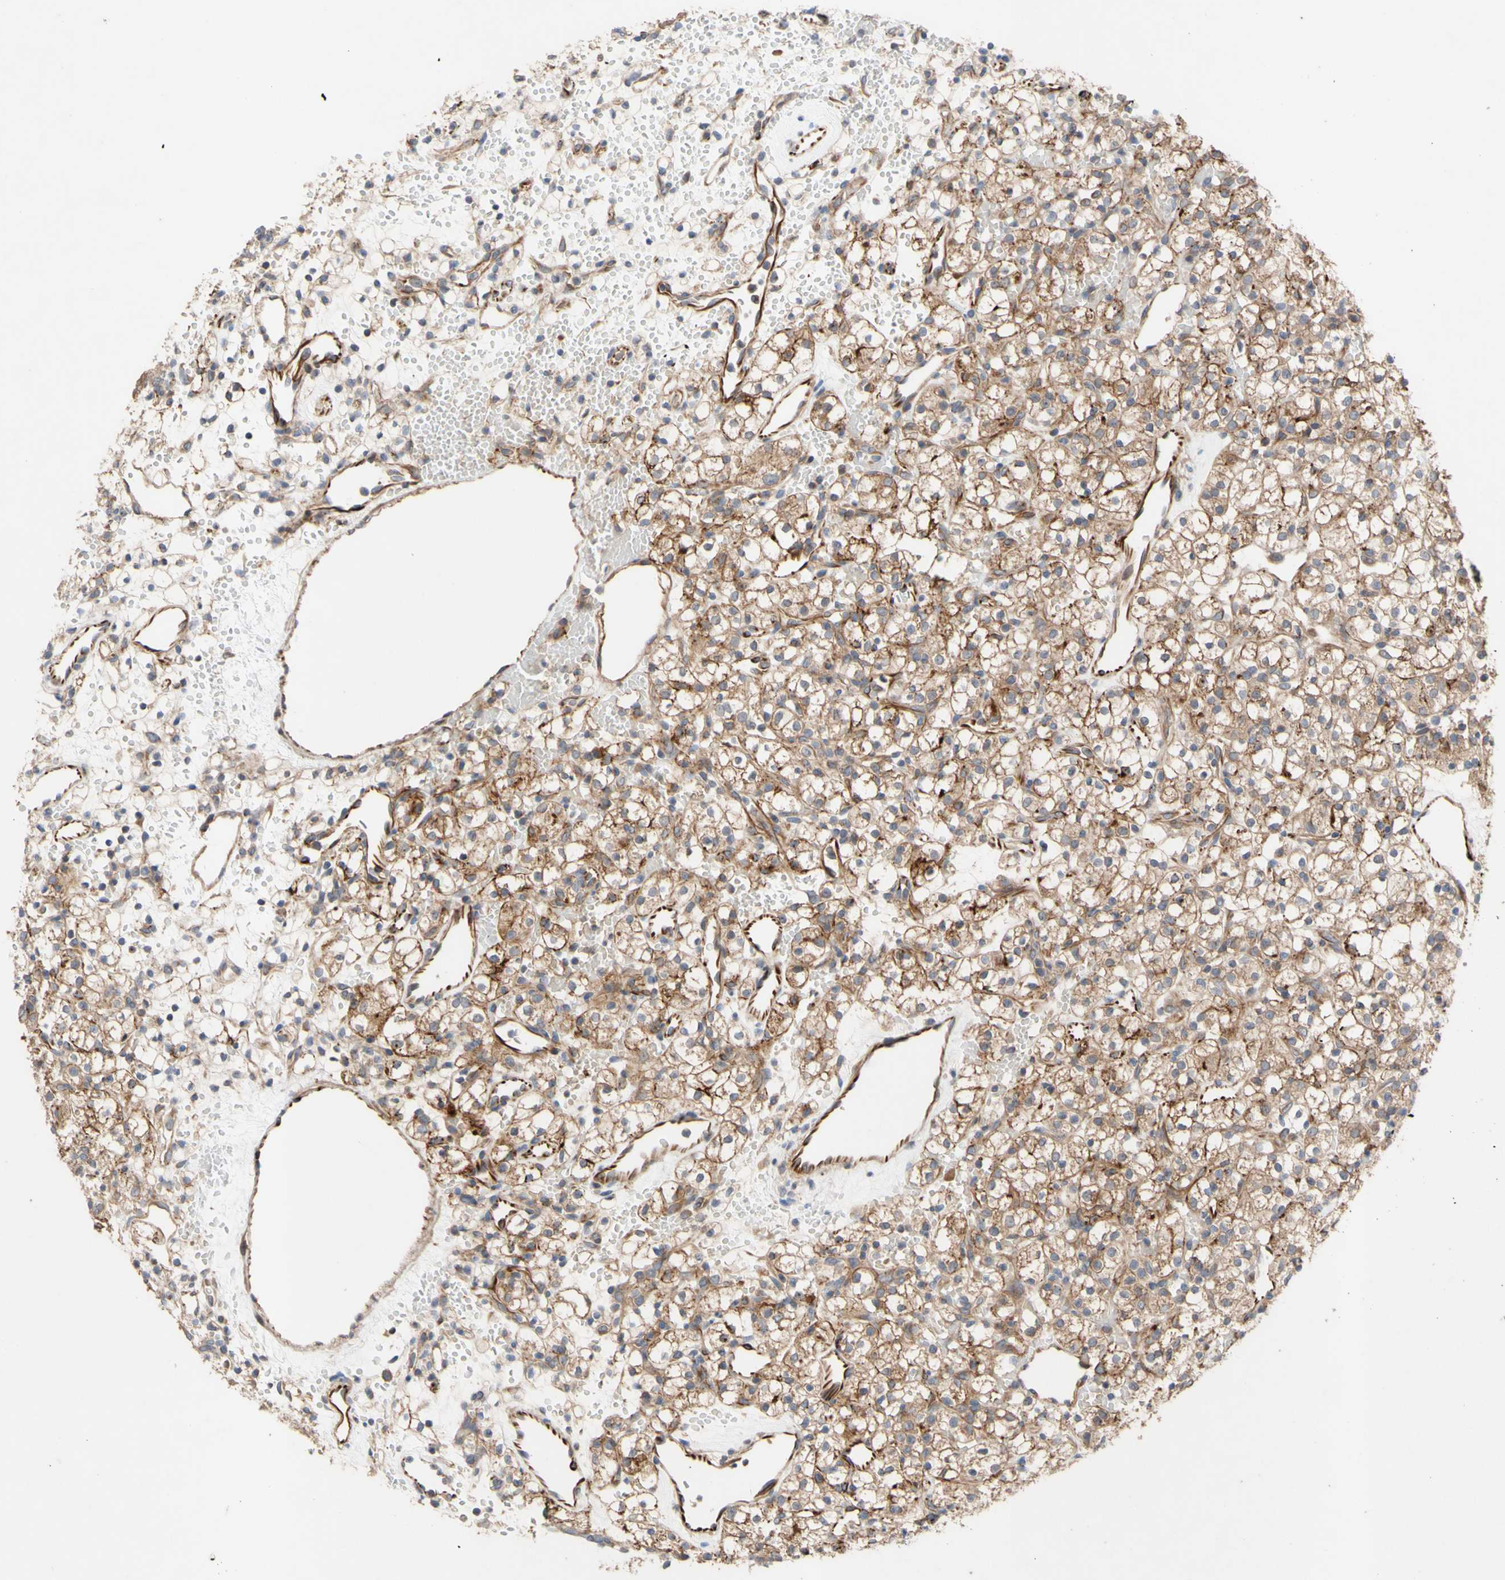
{"staining": {"intensity": "moderate", "quantity": ">75%", "location": "cytoplasmic/membranous"}, "tissue": "renal cancer", "cell_type": "Tumor cells", "image_type": "cancer", "snomed": [{"axis": "morphology", "description": "Adenocarcinoma, NOS"}, {"axis": "topography", "description": "Kidney"}], "caption": "The micrograph displays staining of renal cancer (adenocarcinoma), revealing moderate cytoplasmic/membranous protein expression (brown color) within tumor cells.", "gene": "EIF2S3", "patient": {"sex": "female", "age": 60}}